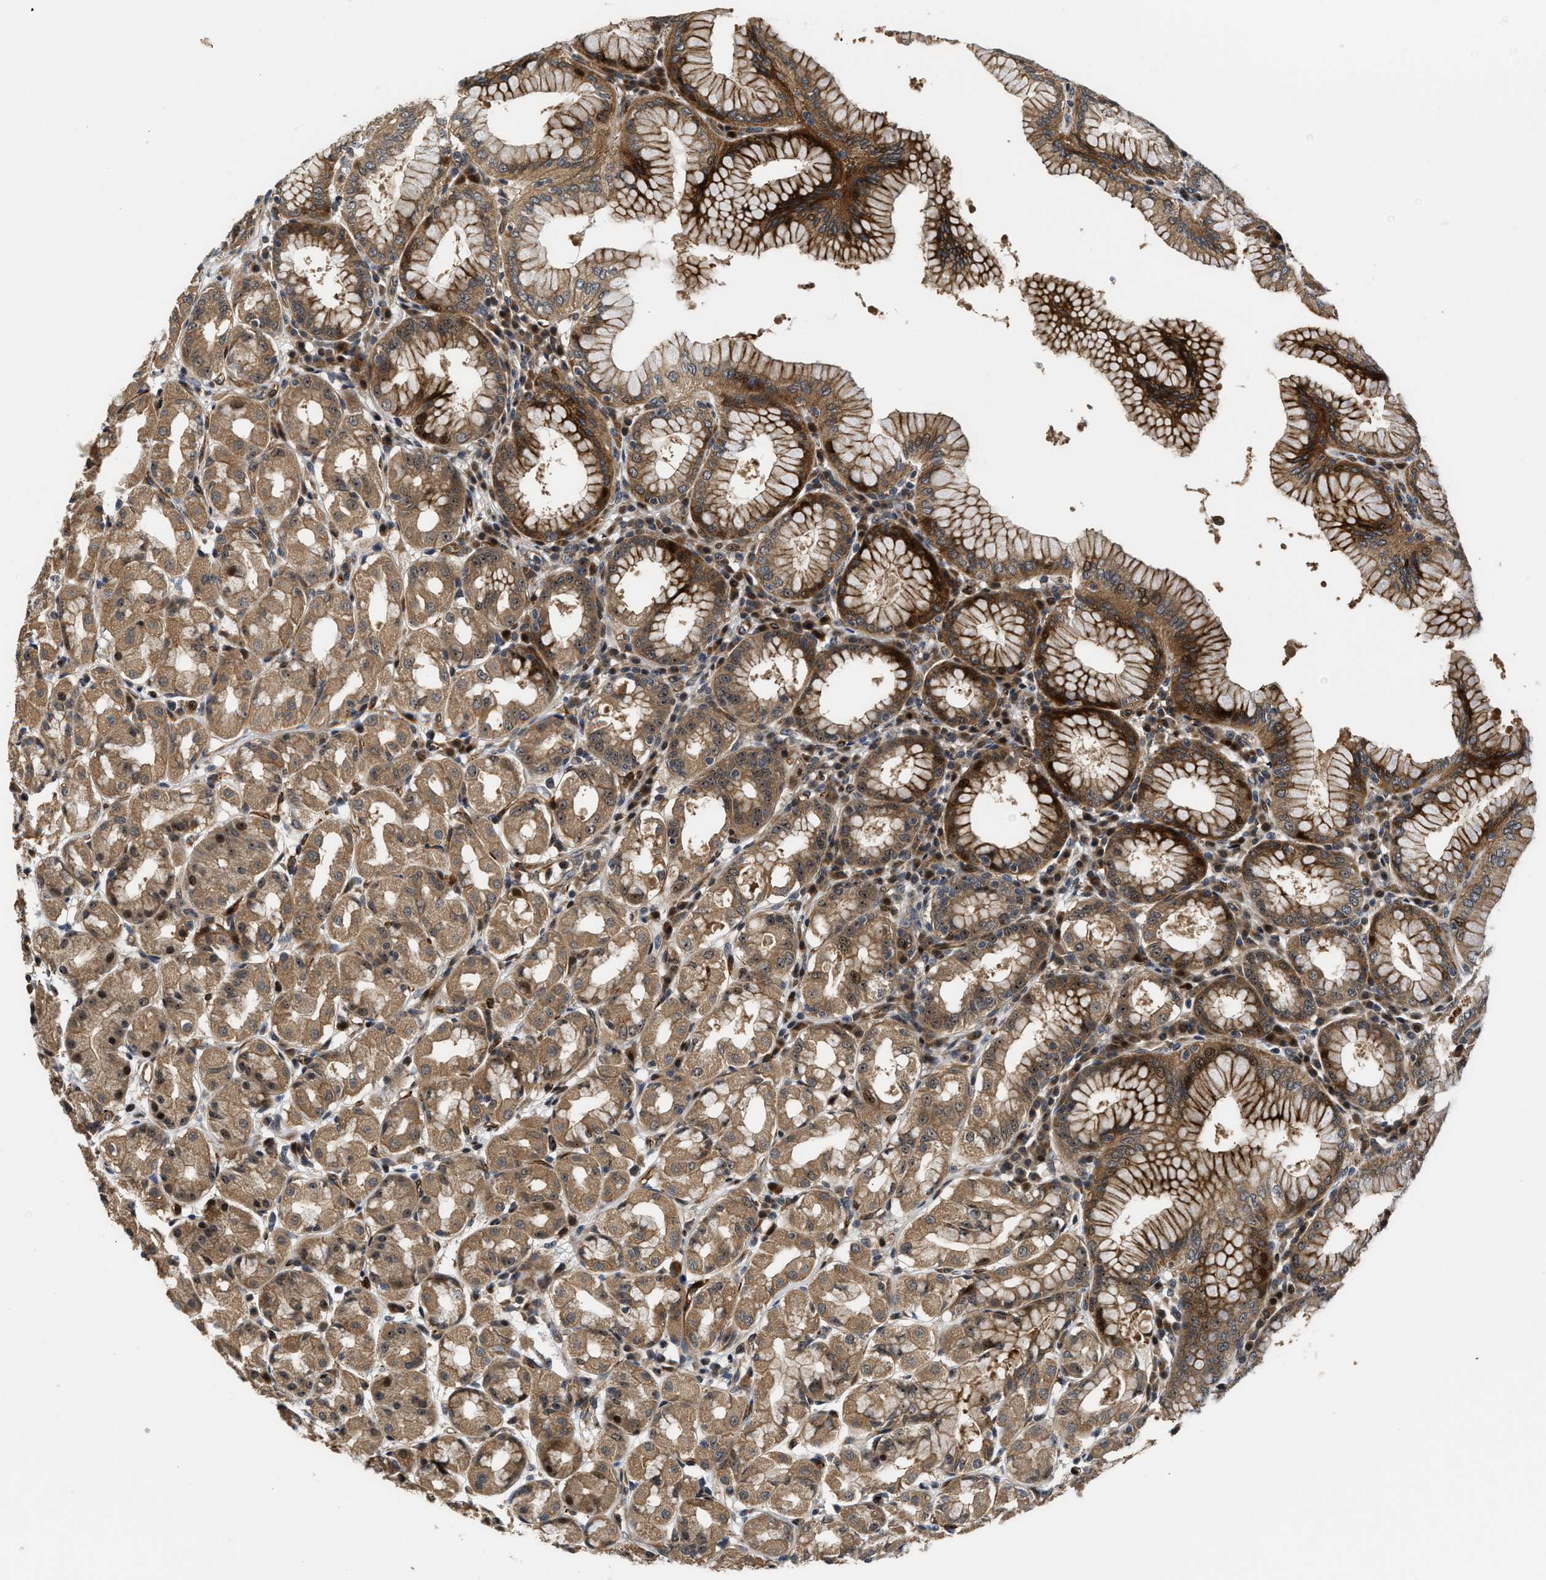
{"staining": {"intensity": "moderate", "quantity": ">75%", "location": "cytoplasmic/membranous,nuclear"}, "tissue": "stomach", "cell_type": "Glandular cells", "image_type": "normal", "snomed": [{"axis": "morphology", "description": "Normal tissue, NOS"}, {"axis": "topography", "description": "Stomach"}, {"axis": "topography", "description": "Stomach, lower"}], "caption": "About >75% of glandular cells in benign stomach reveal moderate cytoplasmic/membranous,nuclear protein expression as visualized by brown immunohistochemical staining.", "gene": "ALDH3A2", "patient": {"sex": "female", "age": 56}}